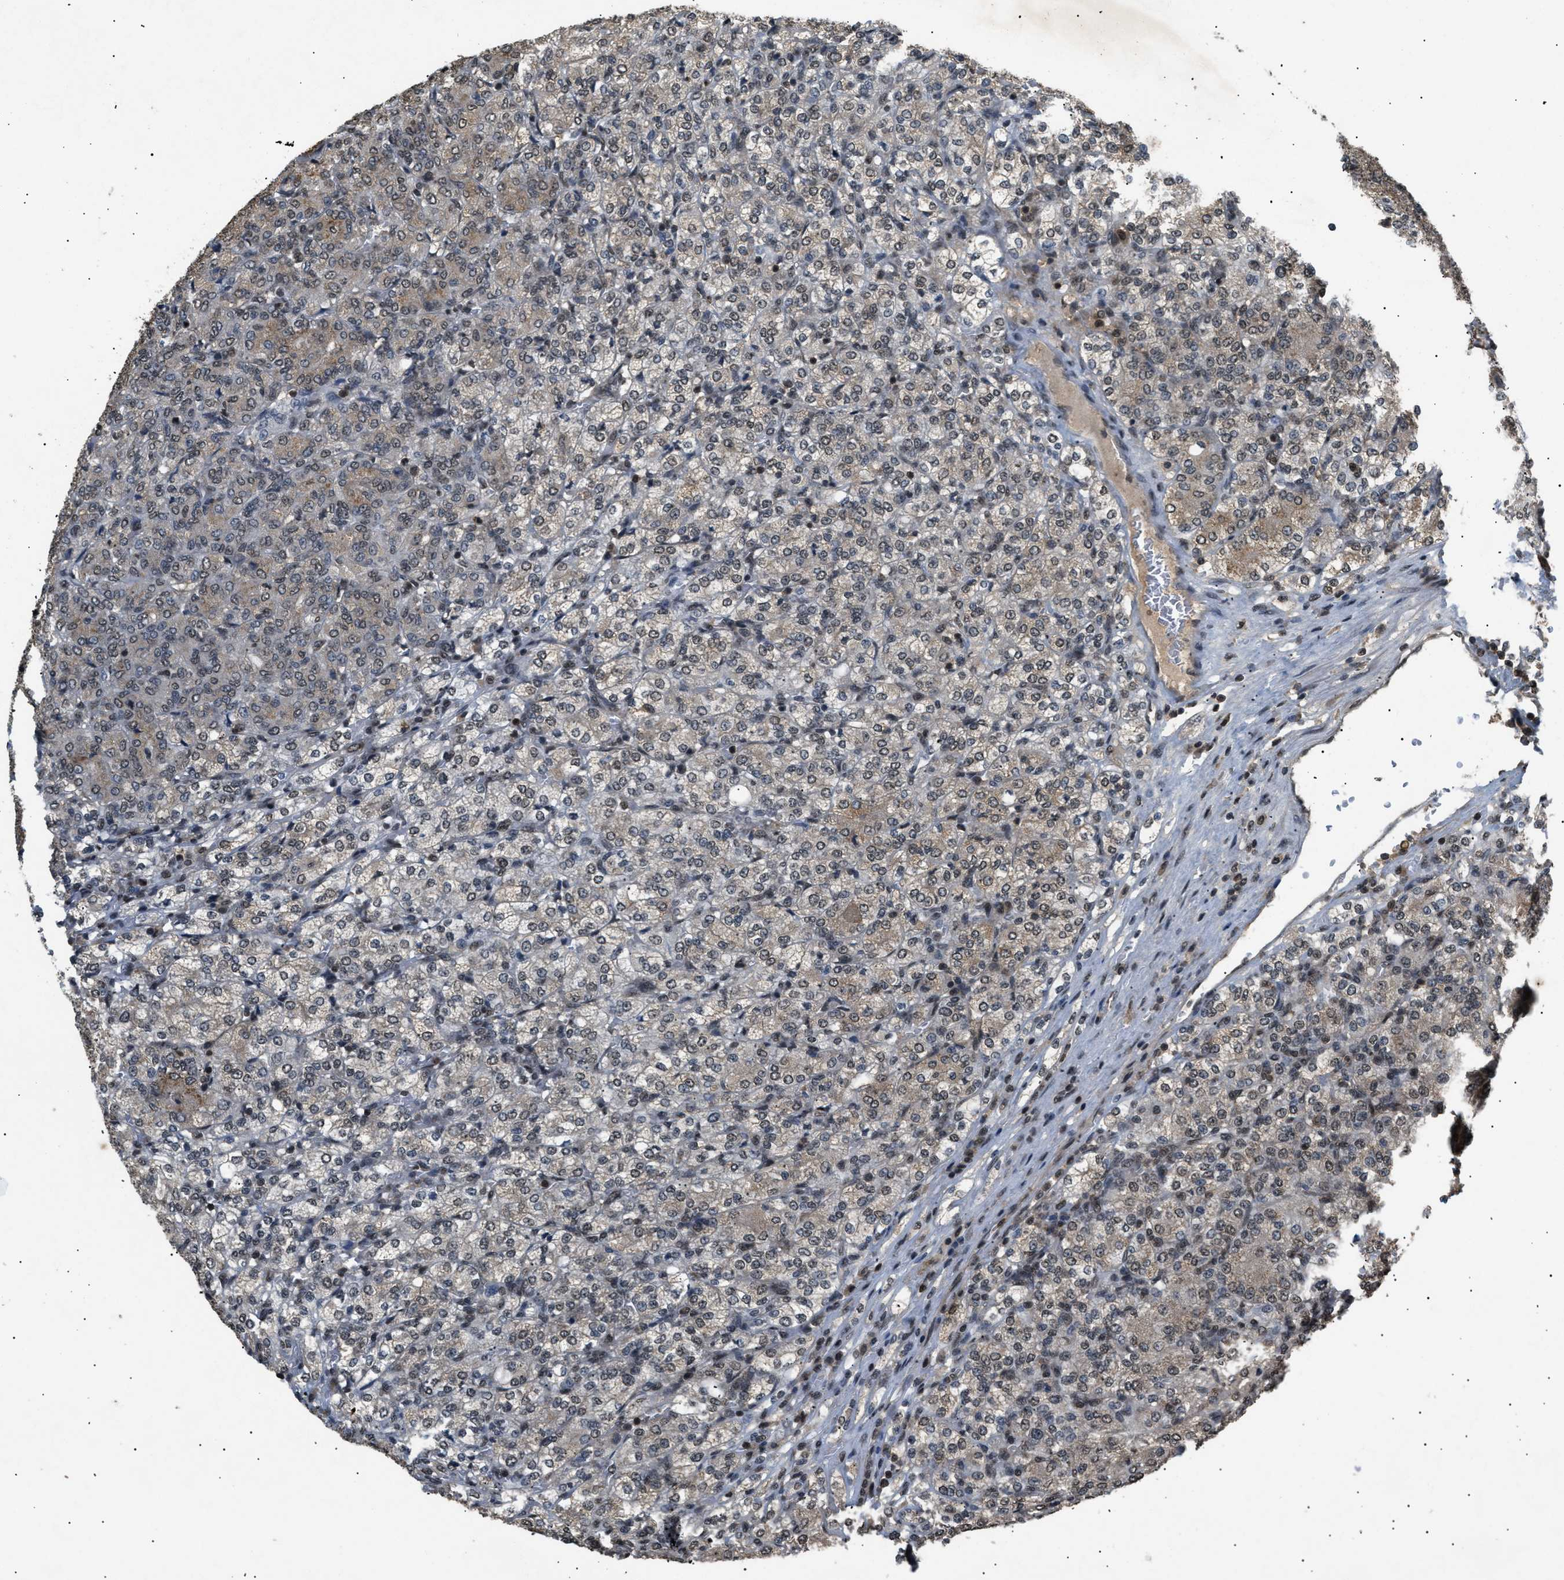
{"staining": {"intensity": "weak", "quantity": ">75%", "location": "nuclear"}, "tissue": "renal cancer", "cell_type": "Tumor cells", "image_type": "cancer", "snomed": [{"axis": "morphology", "description": "Adenocarcinoma, NOS"}, {"axis": "topography", "description": "Kidney"}], "caption": "The micrograph shows immunohistochemical staining of renal cancer (adenocarcinoma). There is weak nuclear expression is seen in approximately >75% of tumor cells.", "gene": "RBM5", "patient": {"sex": "male", "age": 77}}